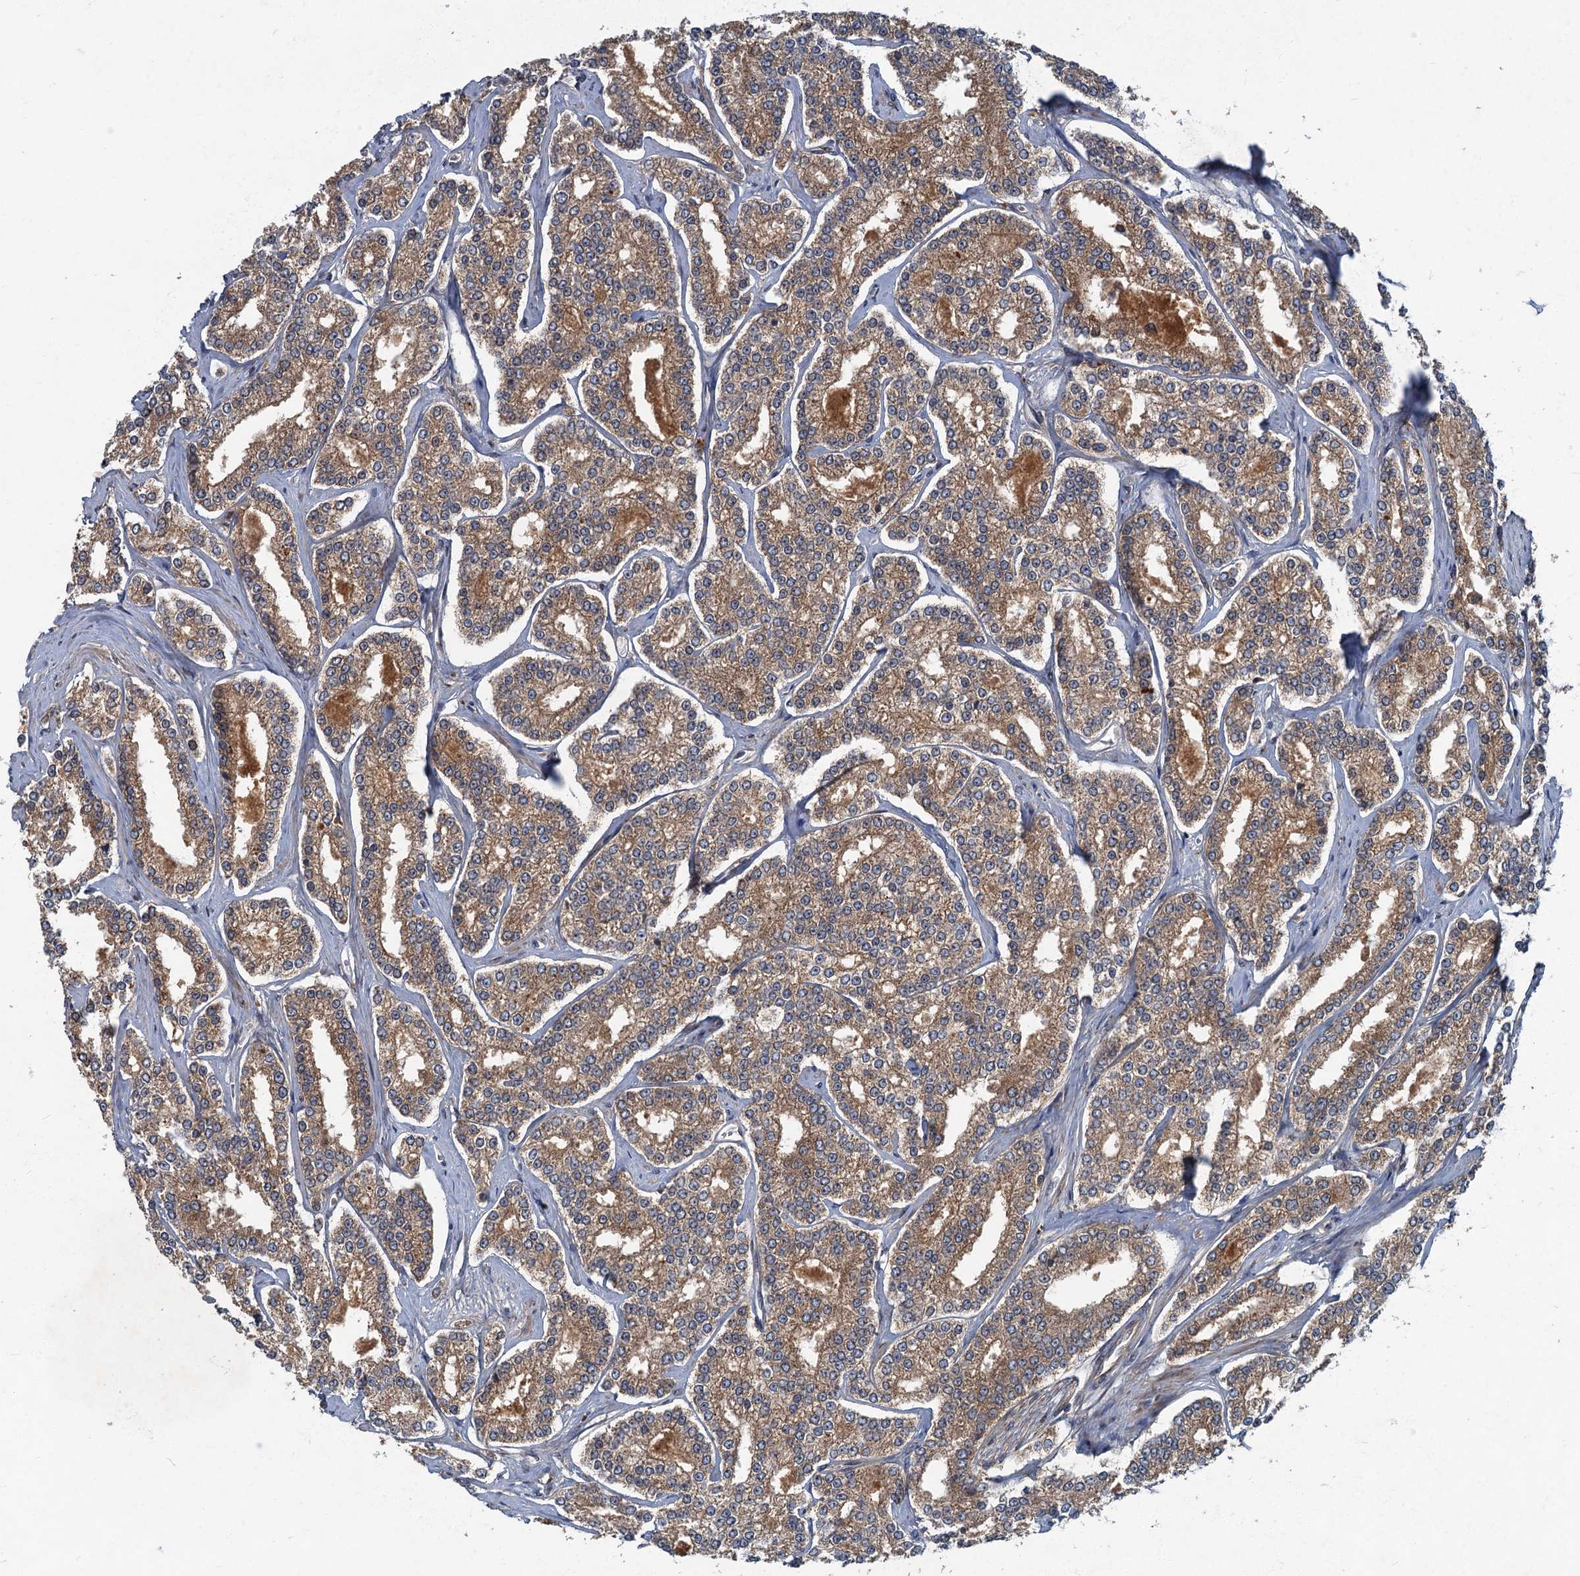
{"staining": {"intensity": "moderate", "quantity": ">75%", "location": "cytoplasmic/membranous"}, "tissue": "prostate cancer", "cell_type": "Tumor cells", "image_type": "cancer", "snomed": [{"axis": "morphology", "description": "Normal tissue, NOS"}, {"axis": "morphology", "description": "Adenocarcinoma, High grade"}, {"axis": "topography", "description": "Prostate"}], "caption": "Prostate cancer (adenocarcinoma (high-grade)) stained with immunohistochemistry exhibits moderate cytoplasmic/membranous expression in approximately >75% of tumor cells.", "gene": "SLC11A2", "patient": {"sex": "male", "age": 83}}